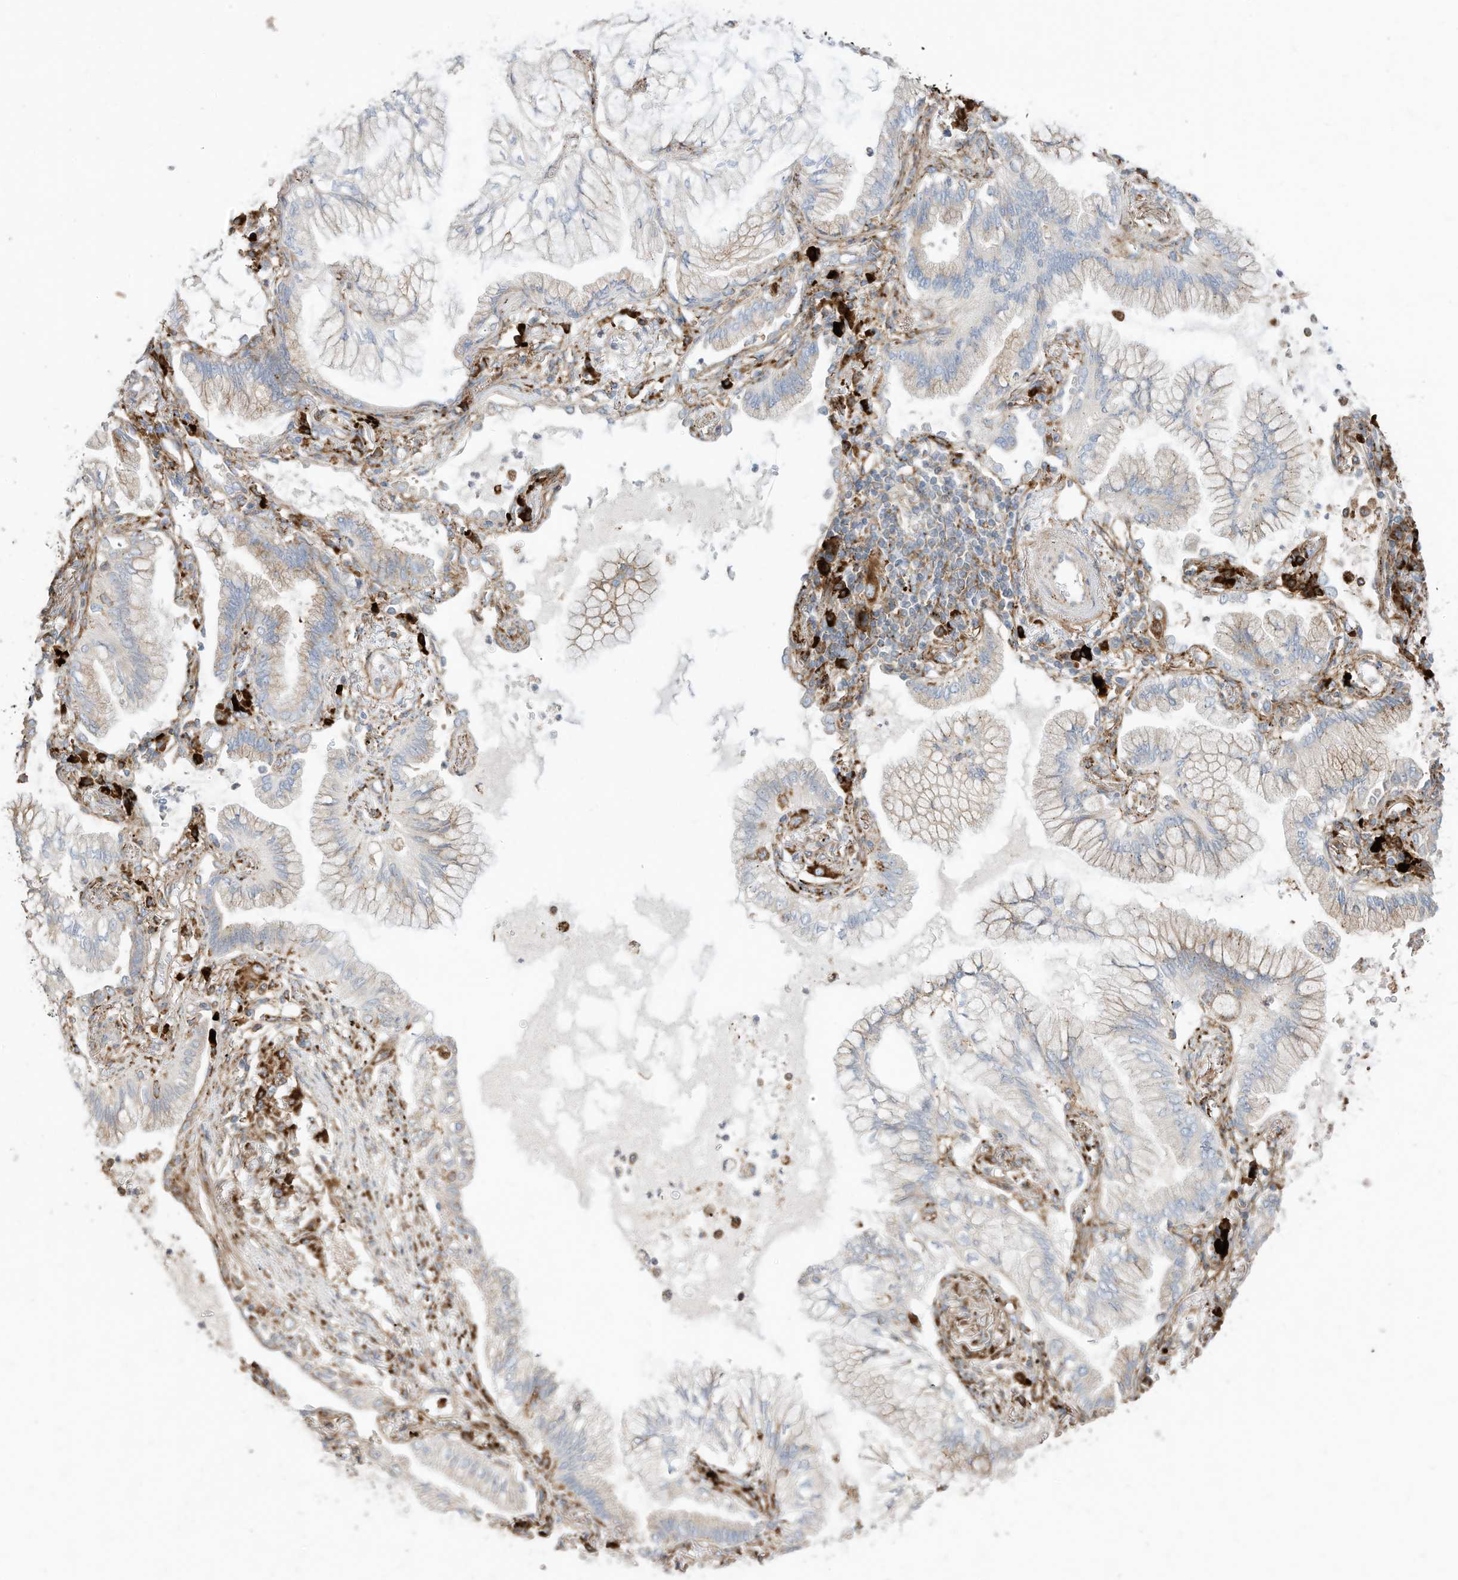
{"staining": {"intensity": "negative", "quantity": "none", "location": "none"}, "tissue": "lung cancer", "cell_type": "Tumor cells", "image_type": "cancer", "snomed": [{"axis": "morphology", "description": "Adenocarcinoma, NOS"}, {"axis": "topography", "description": "Lung"}], "caption": "Immunohistochemistry of human lung cancer (adenocarcinoma) exhibits no expression in tumor cells. (Brightfield microscopy of DAB (3,3'-diaminobenzidine) IHC at high magnification).", "gene": "TRNAU1AP", "patient": {"sex": "female", "age": 70}}